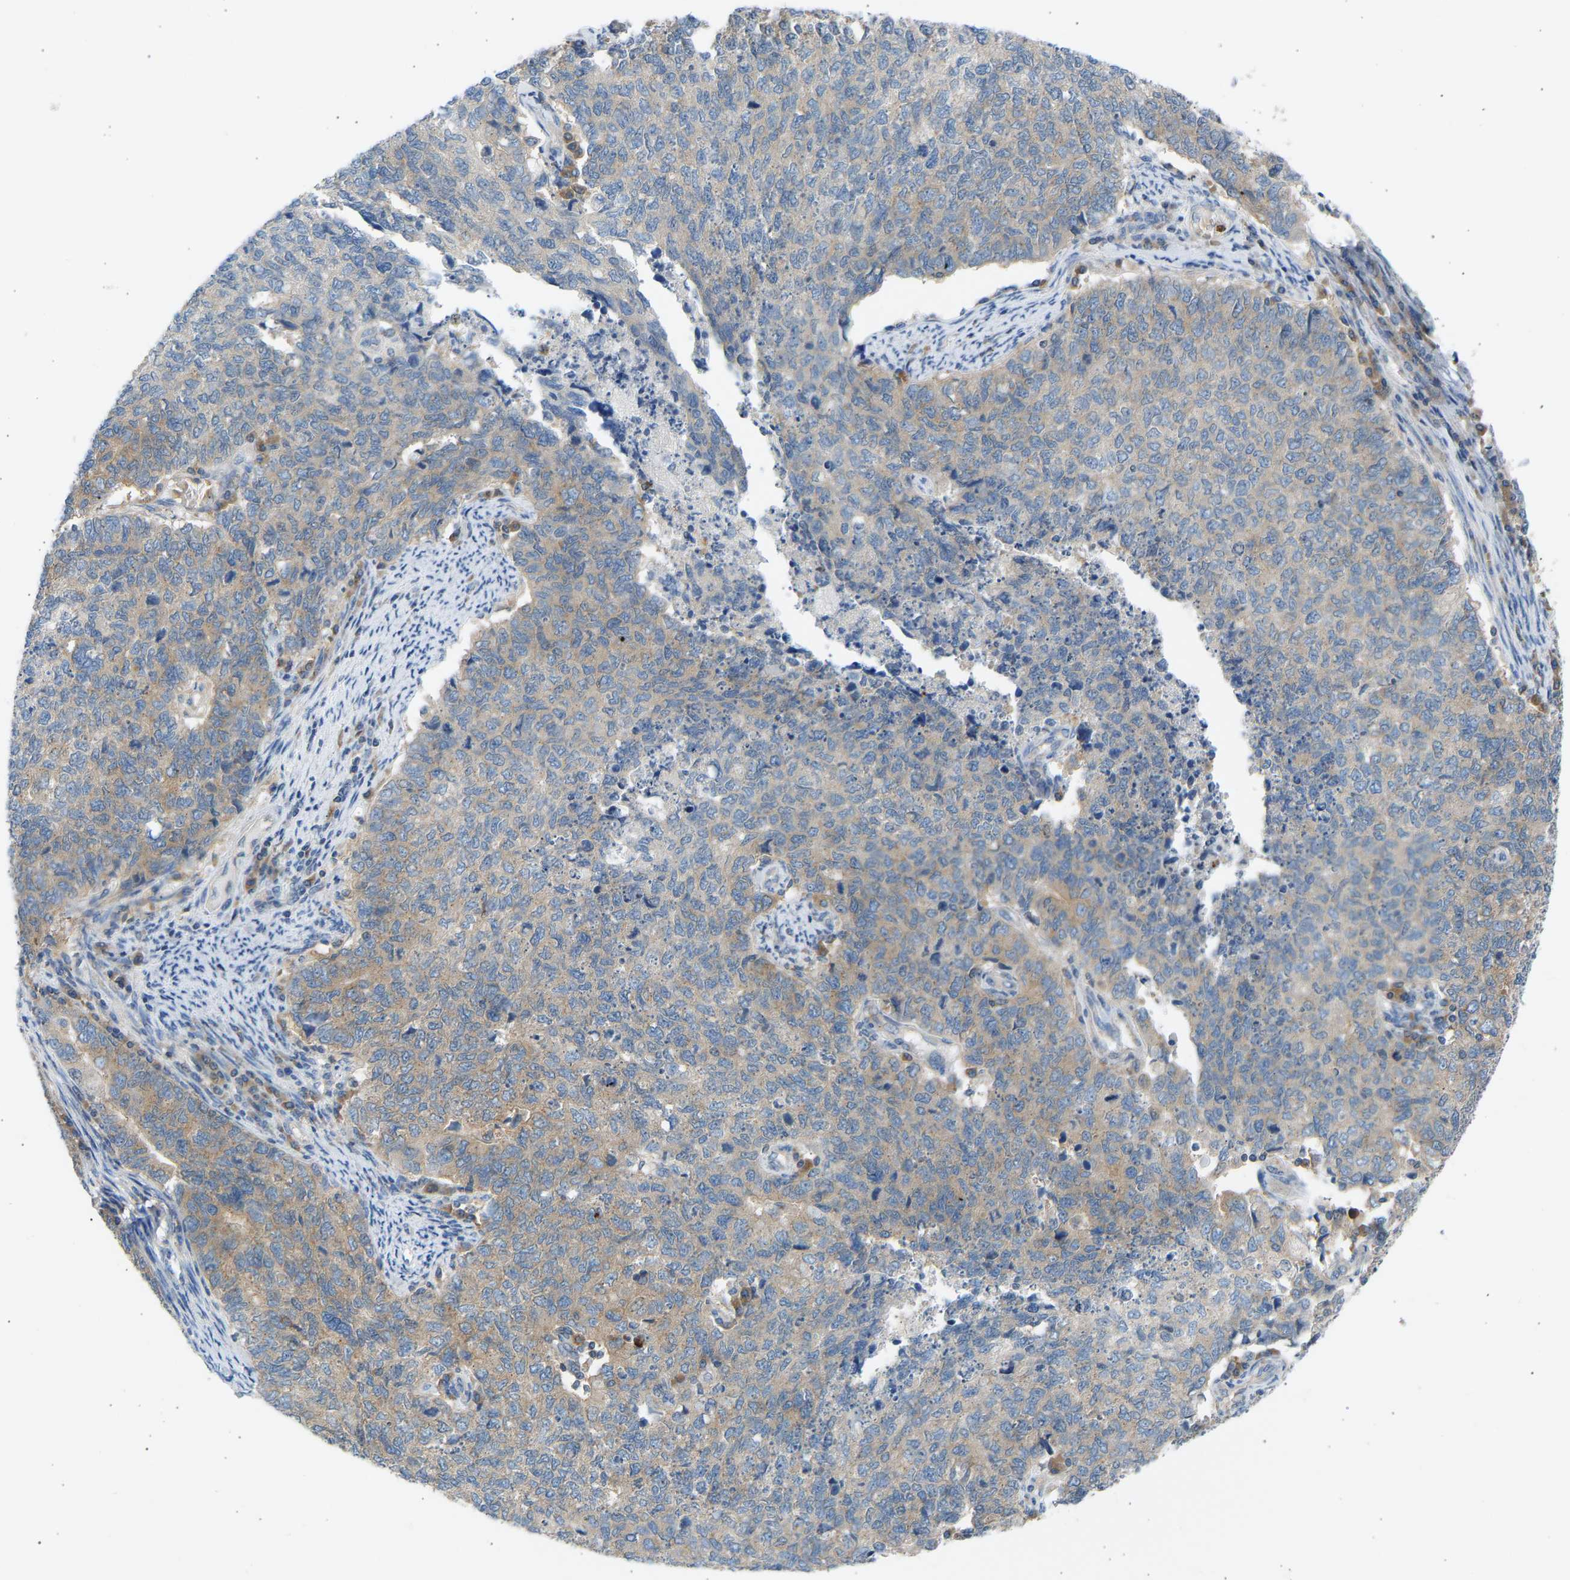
{"staining": {"intensity": "moderate", "quantity": "25%-75%", "location": "cytoplasmic/membranous"}, "tissue": "cervical cancer", "cell_type": "Tumor cells", "image_type": "cancer", "snomed": [{"axis": "morphology", "description": "Squamous cell carcinoma, NOS"}, {"axis": "topography", "description": "Cervix"}], "caption": "Protein positivity by immunohistochemistry demonstrates moderate cytoplasmic/membranous positivity in about 25%-75% of tumor cells in cervical cancer (squamous cell carcinoma). Immunohistochemistry stains the protein in brown and the nuclei are stained blue.", "gene": "TRIM50", "patient": {"sex": "female", "age": 63}}